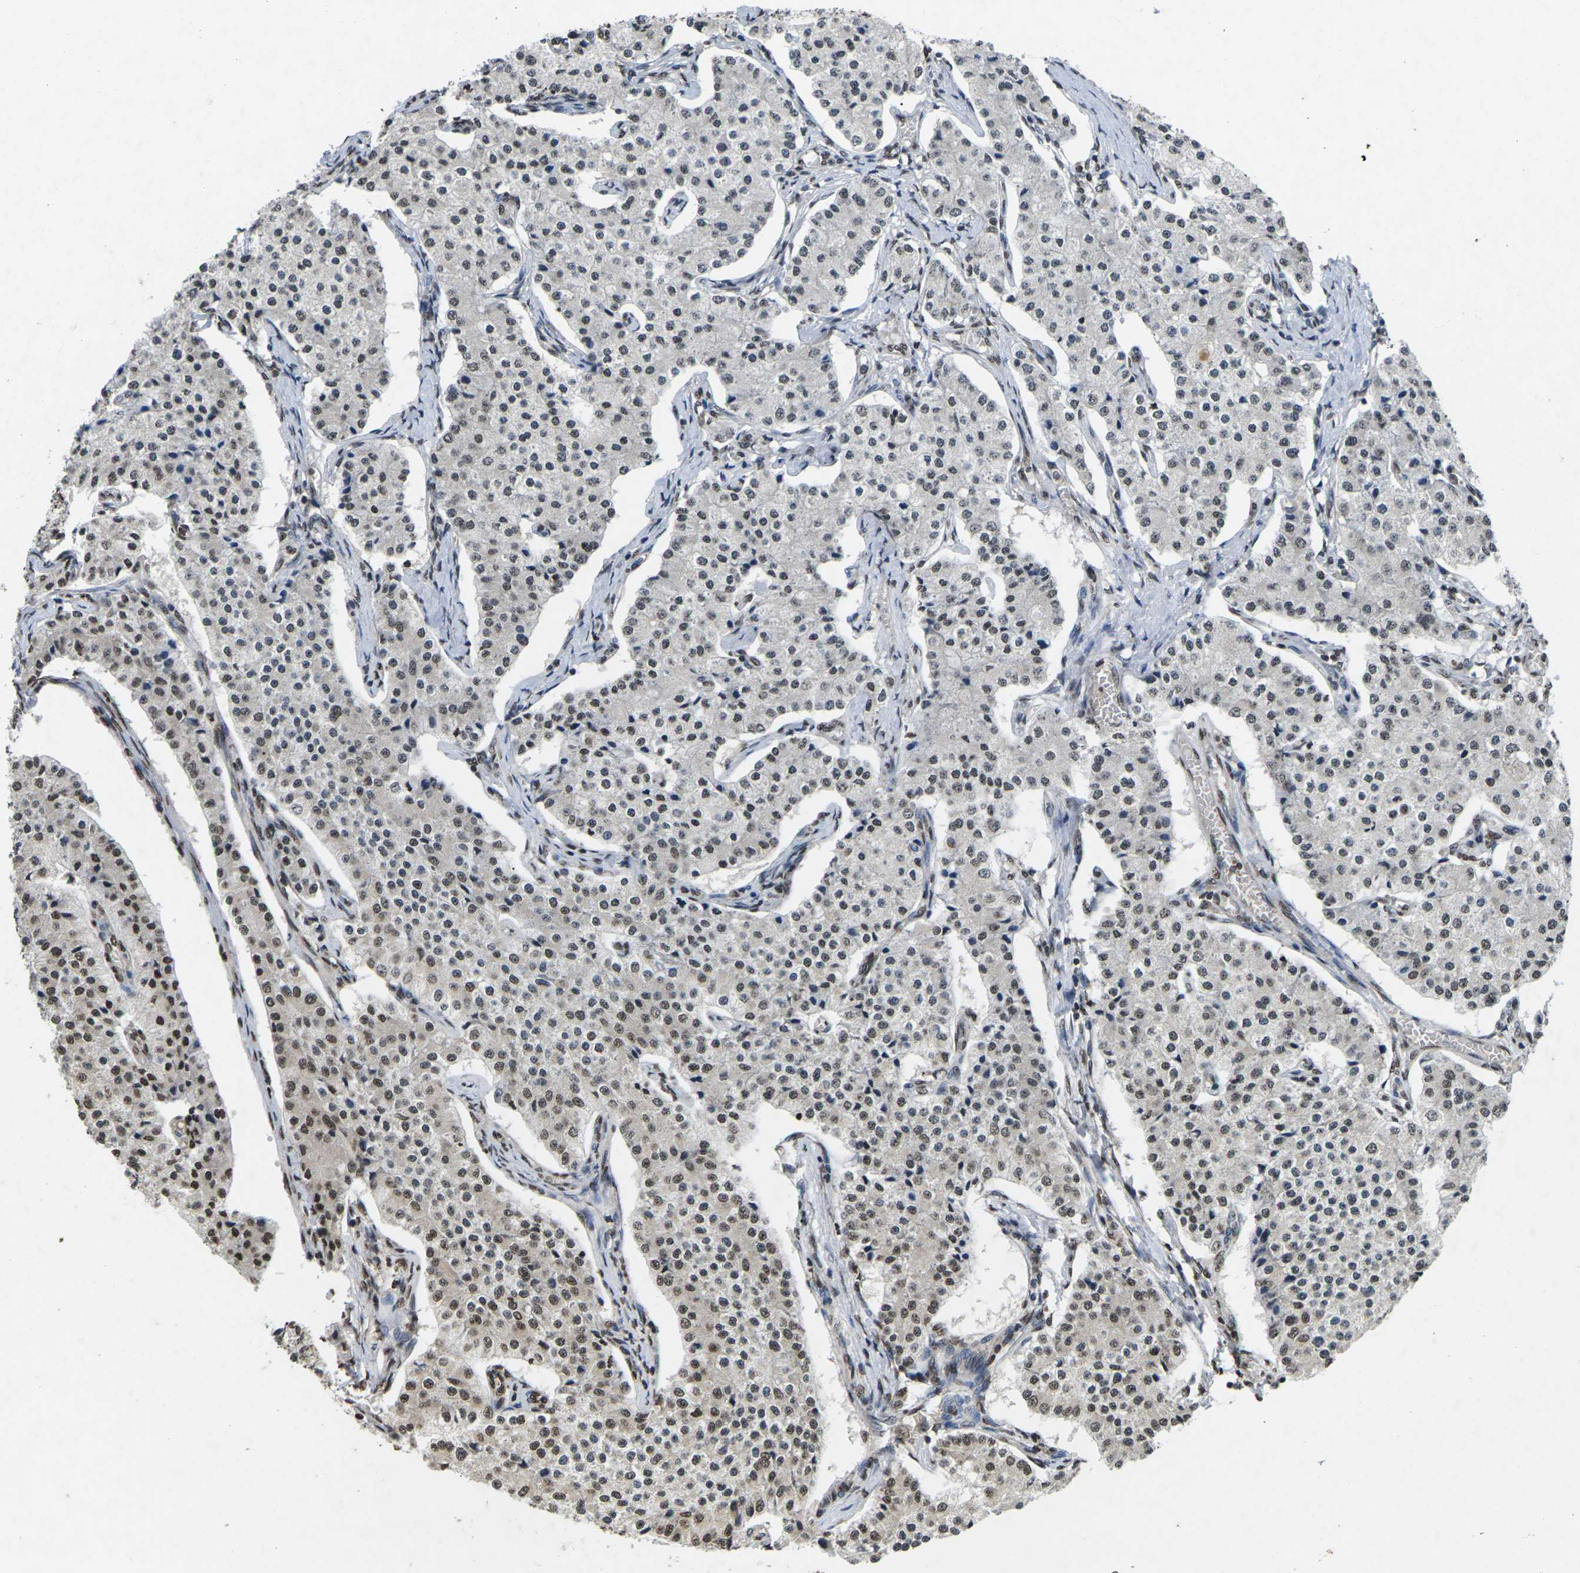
{"staining": {"intensity": "moderate", "quantity": "25%-75%", "location": "nuclear"}, "tissue": "carcinoid", "cell_type": "Tumor cells", "image_type": "cancer", "snomed": [{"axis": "morphology", "description": "Carcinoid, malignant, NOS"}, {"axis": "topography", "description": "Colon"}], "caption": "Immunohistochemical staining of malignant carcinoid demonstrates medium levels of moderate nuclear staining in about 25%-75% of tumor cells.", "gene": "EMSY", "patient": {"sex": "female", "age": 52}}